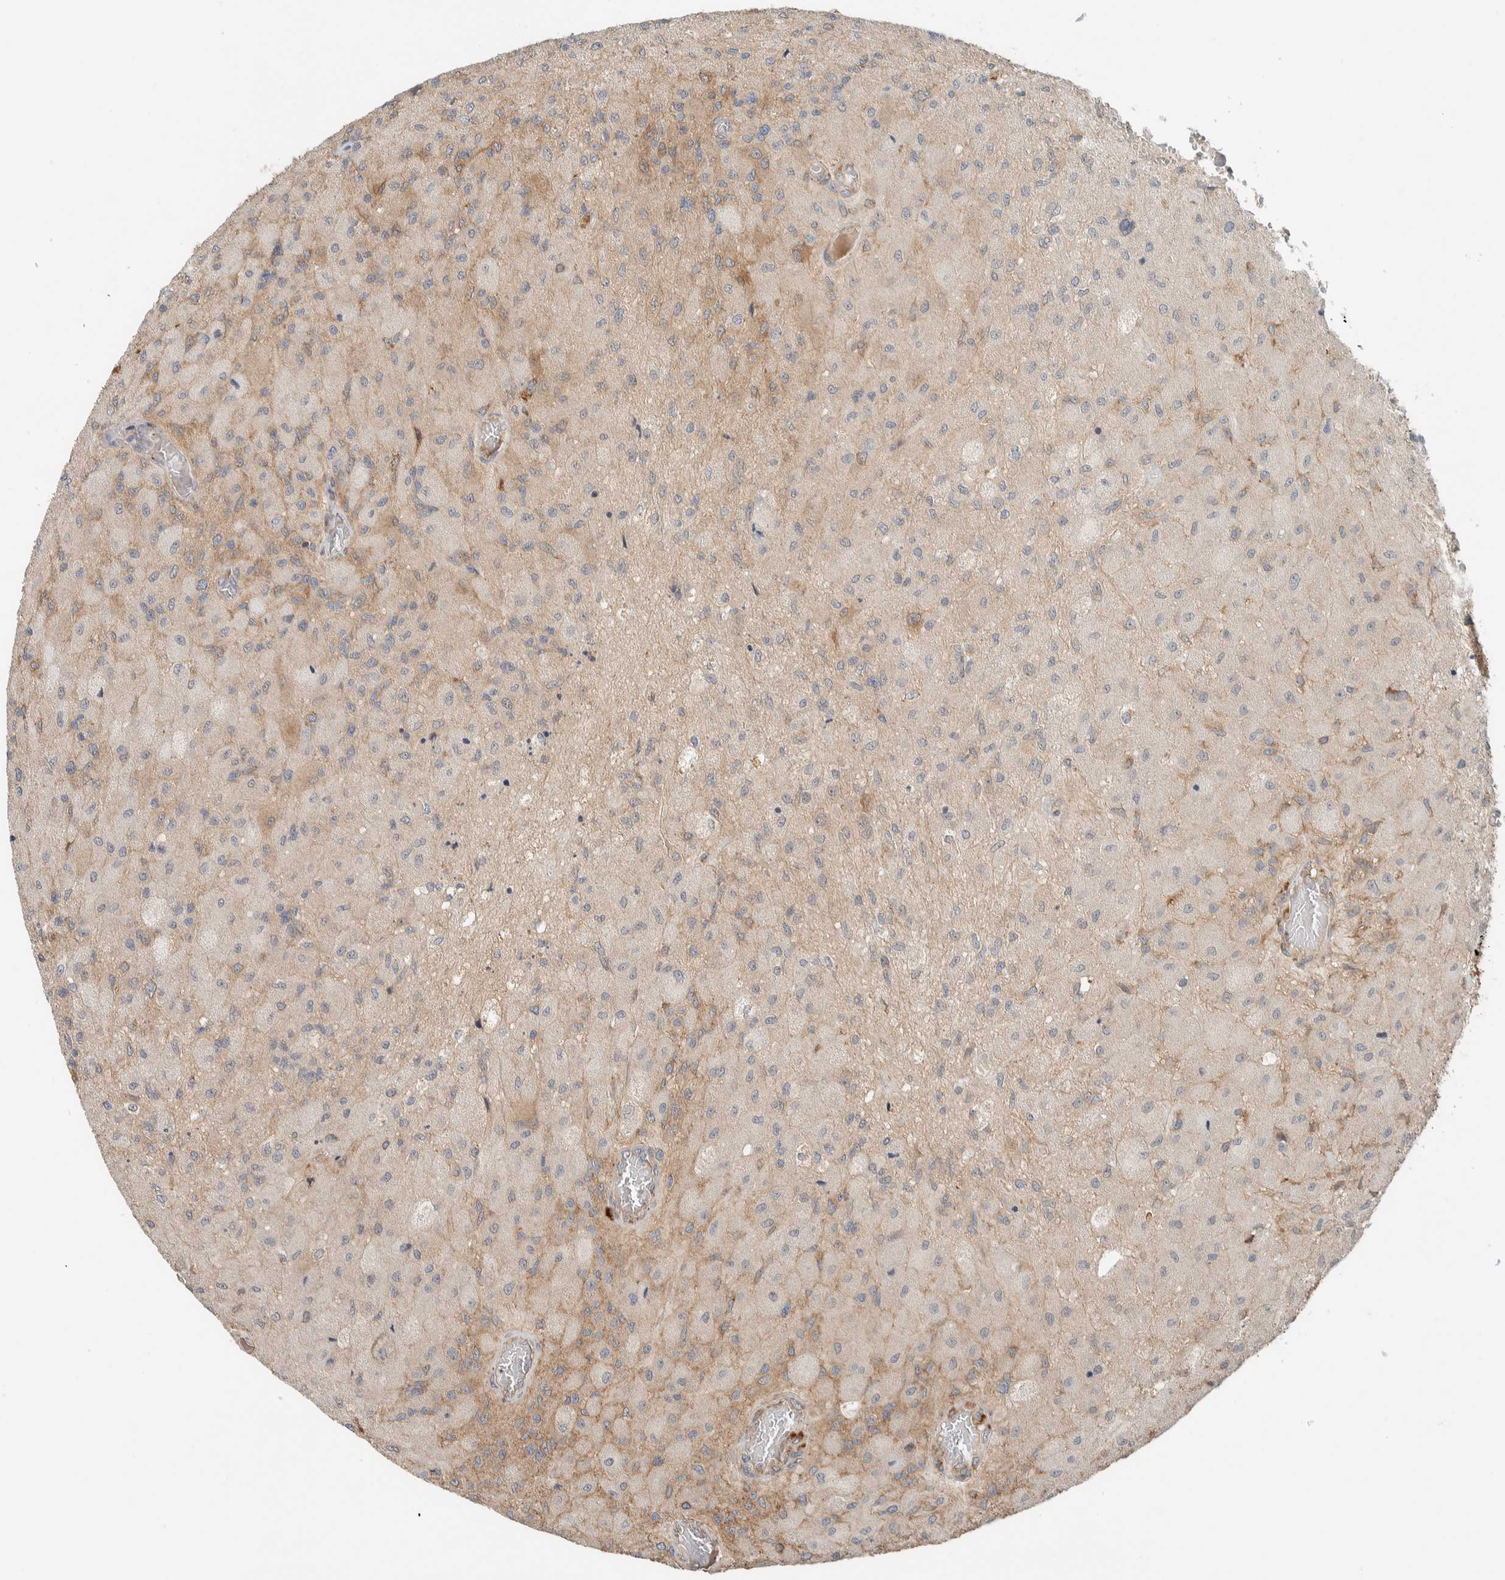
{"staining": {"intensity": "moderate", "quantity": "<25%", "location": "cytoplasmic/membranous"}, "tissue": "glioma", "cell_type": "Tumor cells", "image_type": "cancer", "snomed": [{"axis": "morphology", "description": "Normal tissue, NOS"}, {"axis": "morphology", "description": "Glioma, malignant, High grade"}, {"axis": "topography", "description": "Cerebral cortex"}], "caption": "Immunohistochemistry (IHC) (DAB) staining of human high-grade glioma (malignant) displays moderate cytoplasmic/membranous protein expression in approximately <25% of tumor cells.", "gene": "CTBP2", "patient": {"sex": "male", "age": 77}}